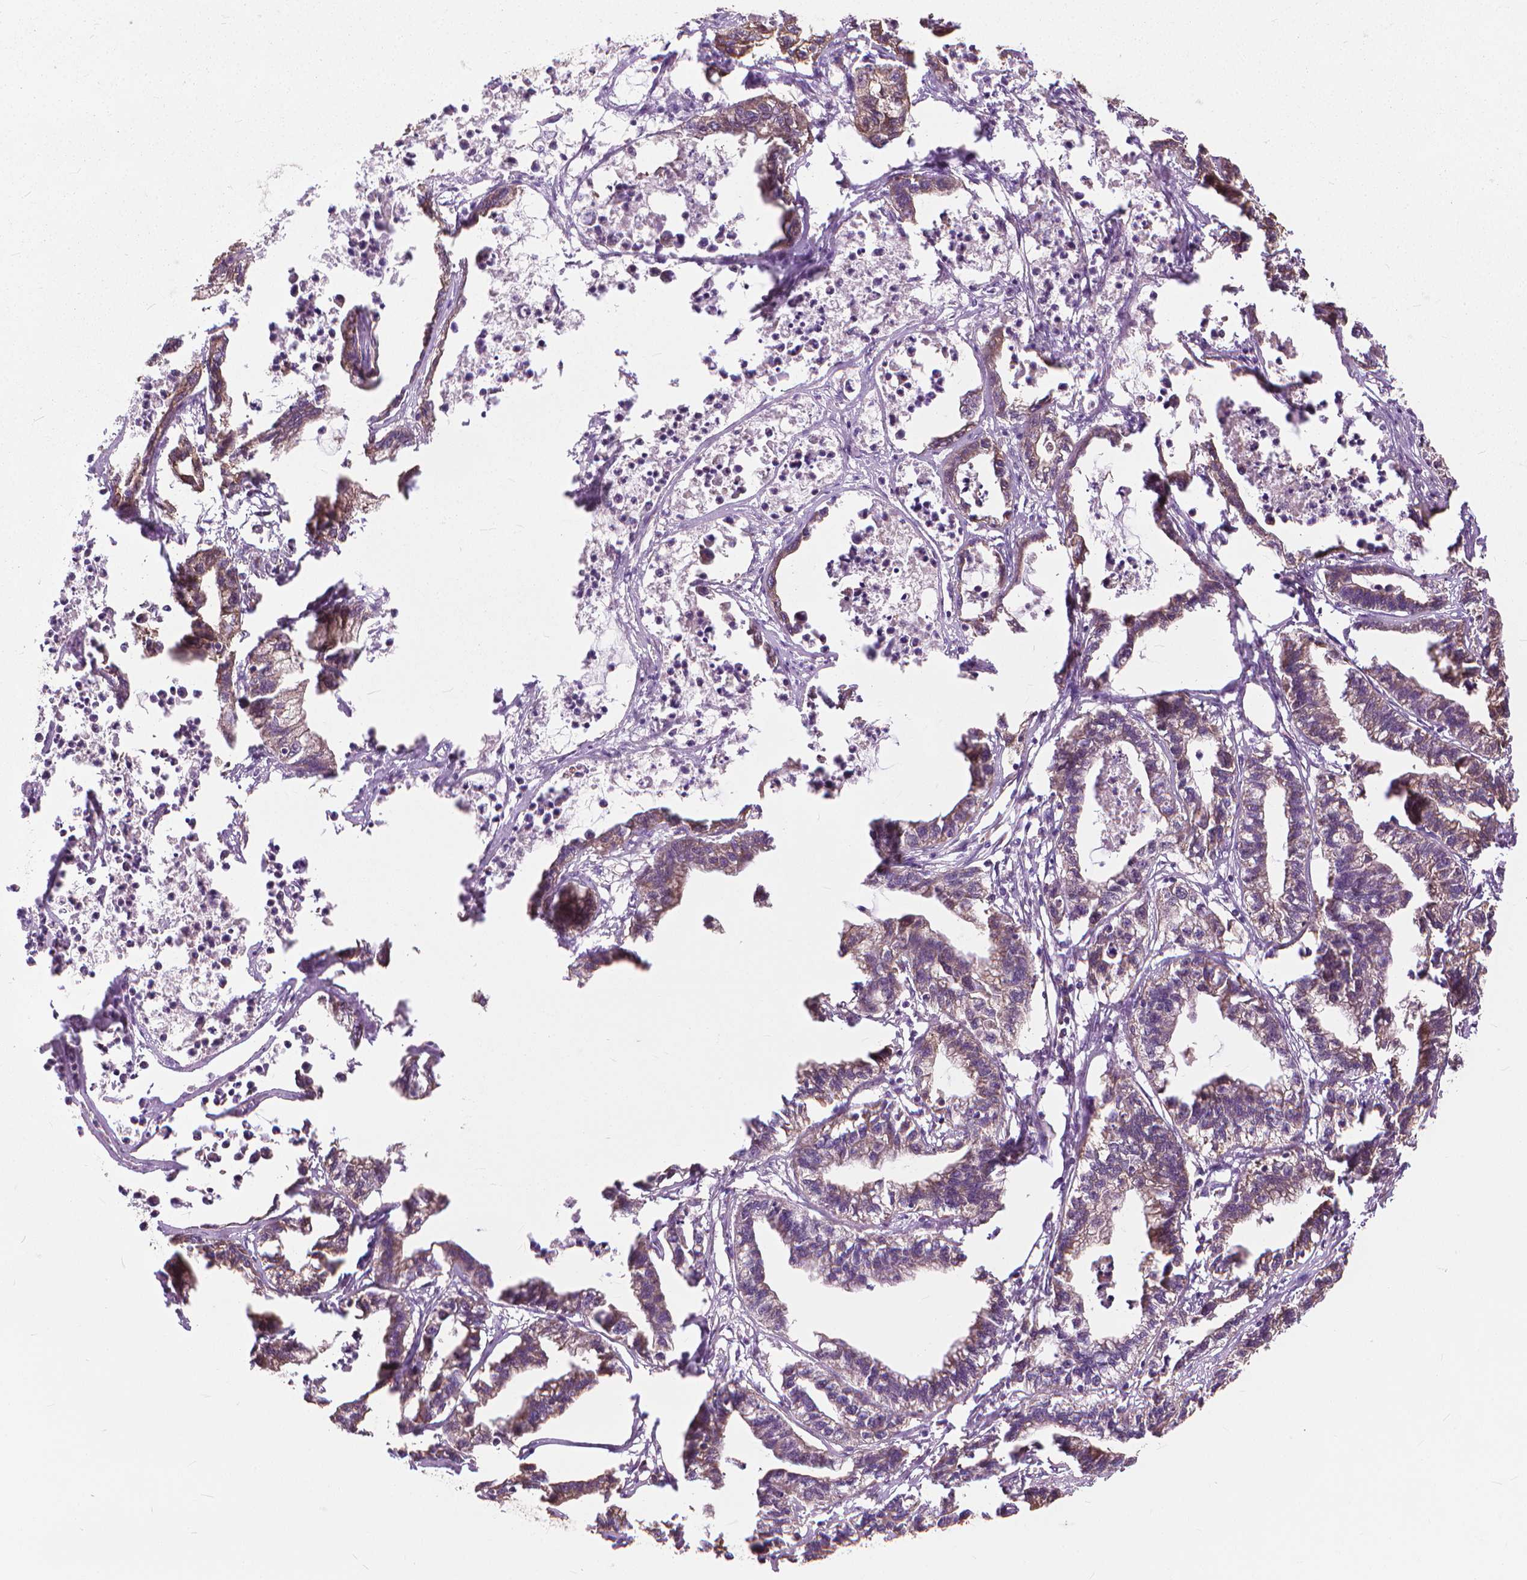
{"staining": {"intensity": "weak", "quantity": "25%-75%", "location": "cytoplasmic/membranous"}, "tissue": "stomach cancer", "cell_type": "Tumor cells", "image_type": "cancer", "snomed": [{"axis": "morphology", "description": "Adenocarcinoma, NOS"}, {"axis": "topography", "description": "Stomach"}], "caption": "Immunohistochemical staining of human adenocarcinoma (stomach) shows weak cytoplasmic/membranous protein expression in about 25%-75% of tumor cells.", "gene": "NUDT1", "patient": {"sex": "male", "age": 83}}